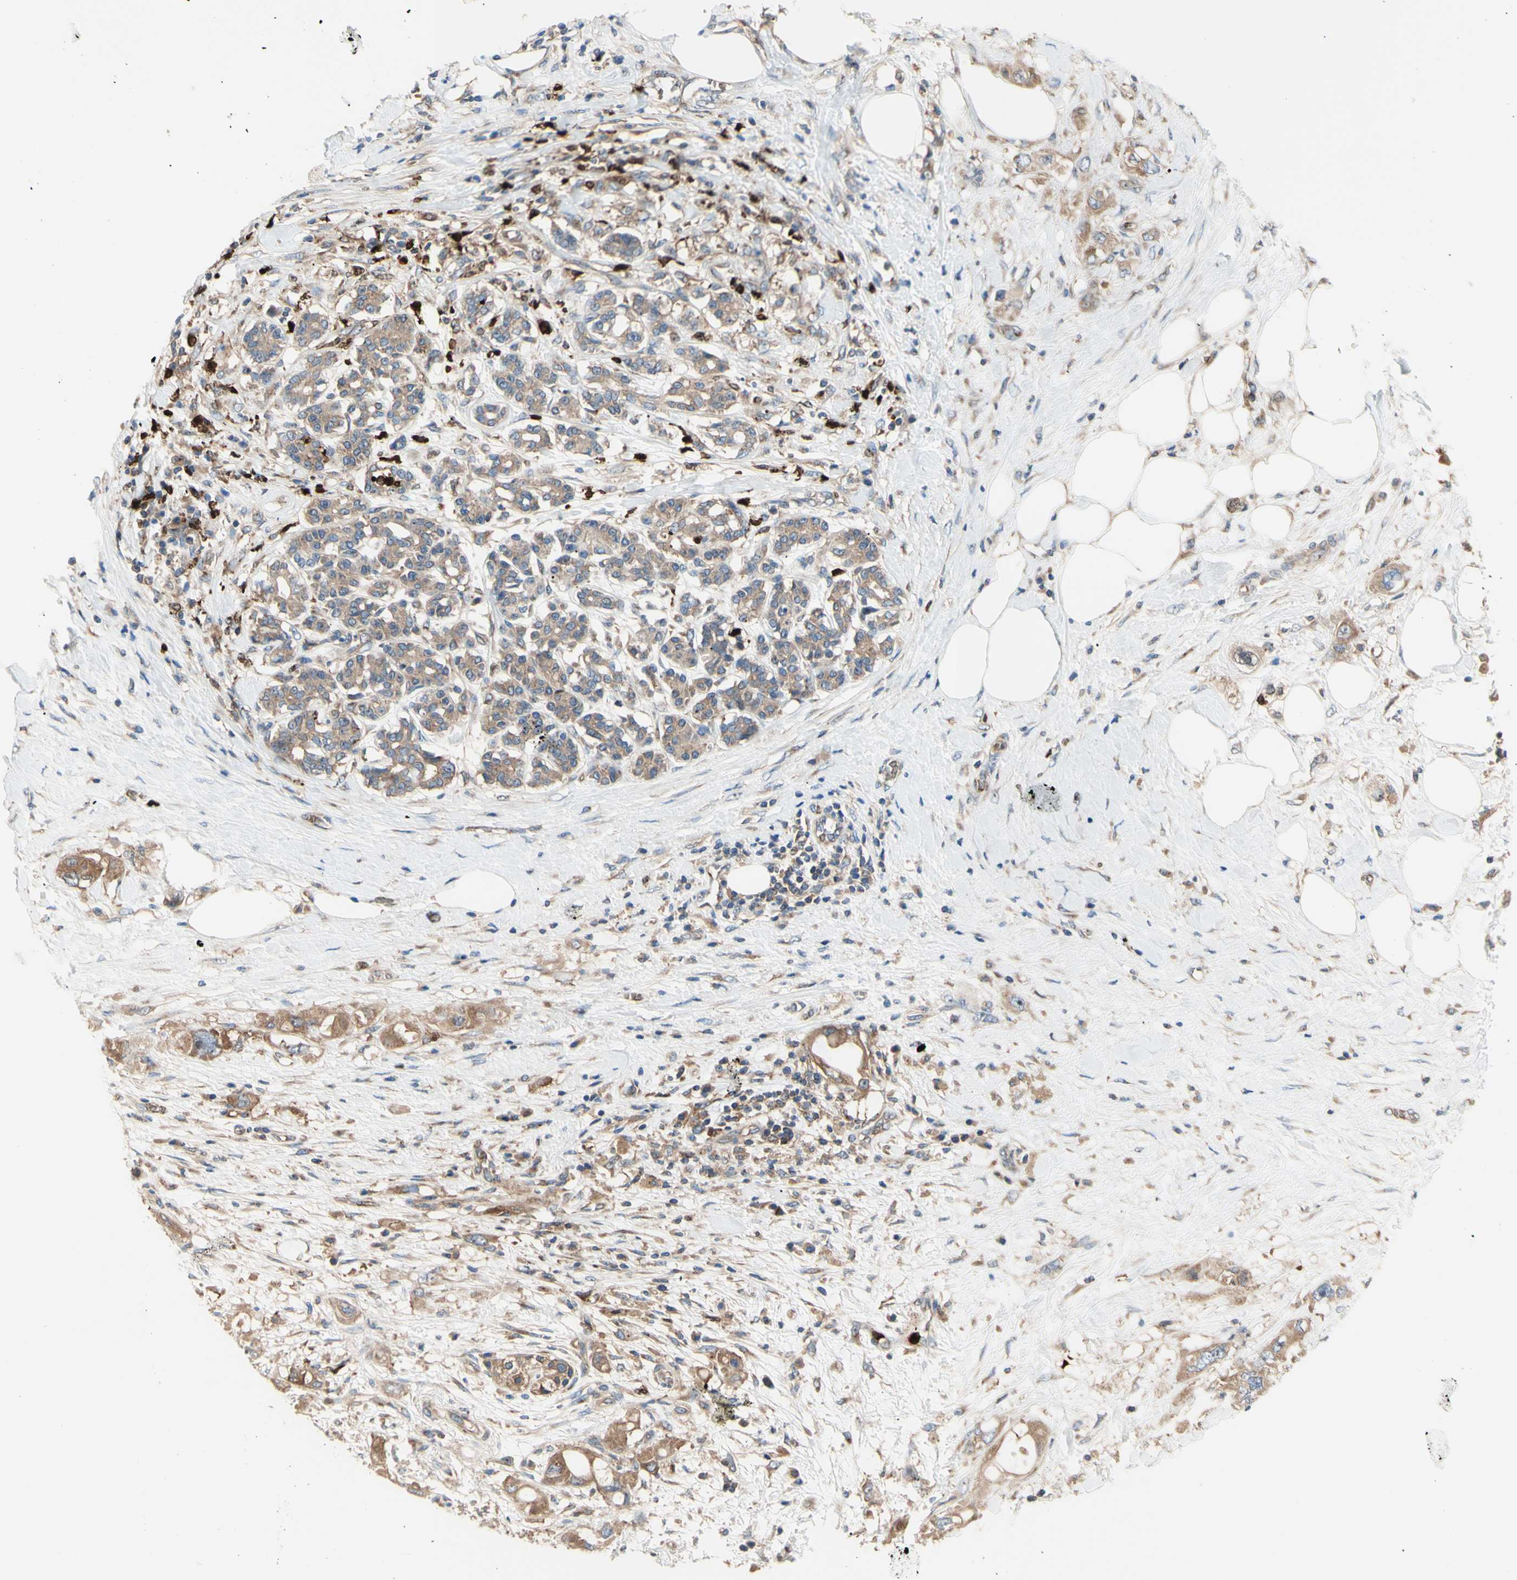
{"staining": {"intensity": "moderate", "quantity": ">75%", "location": "cytoplasmic/membranous"}, "tissue": "pancreatic cancer", "cell_type": "Tumor cells", "image_type": "cancer", "snomed": [{"axis": "morphology", "description": "Adenocarcinoma, NOS"}, {"axis": "topography", "description": "Pancreas"}], "caption": "Moderate cytoplasmic/membranous positivity for a protein is identified in about >75% of tumor cells of pancreatic cancer (adenocarcinoma) using immunohistochemistry.", "gene": "USP9X", "patient": {"sex": "female", "age": 56}}